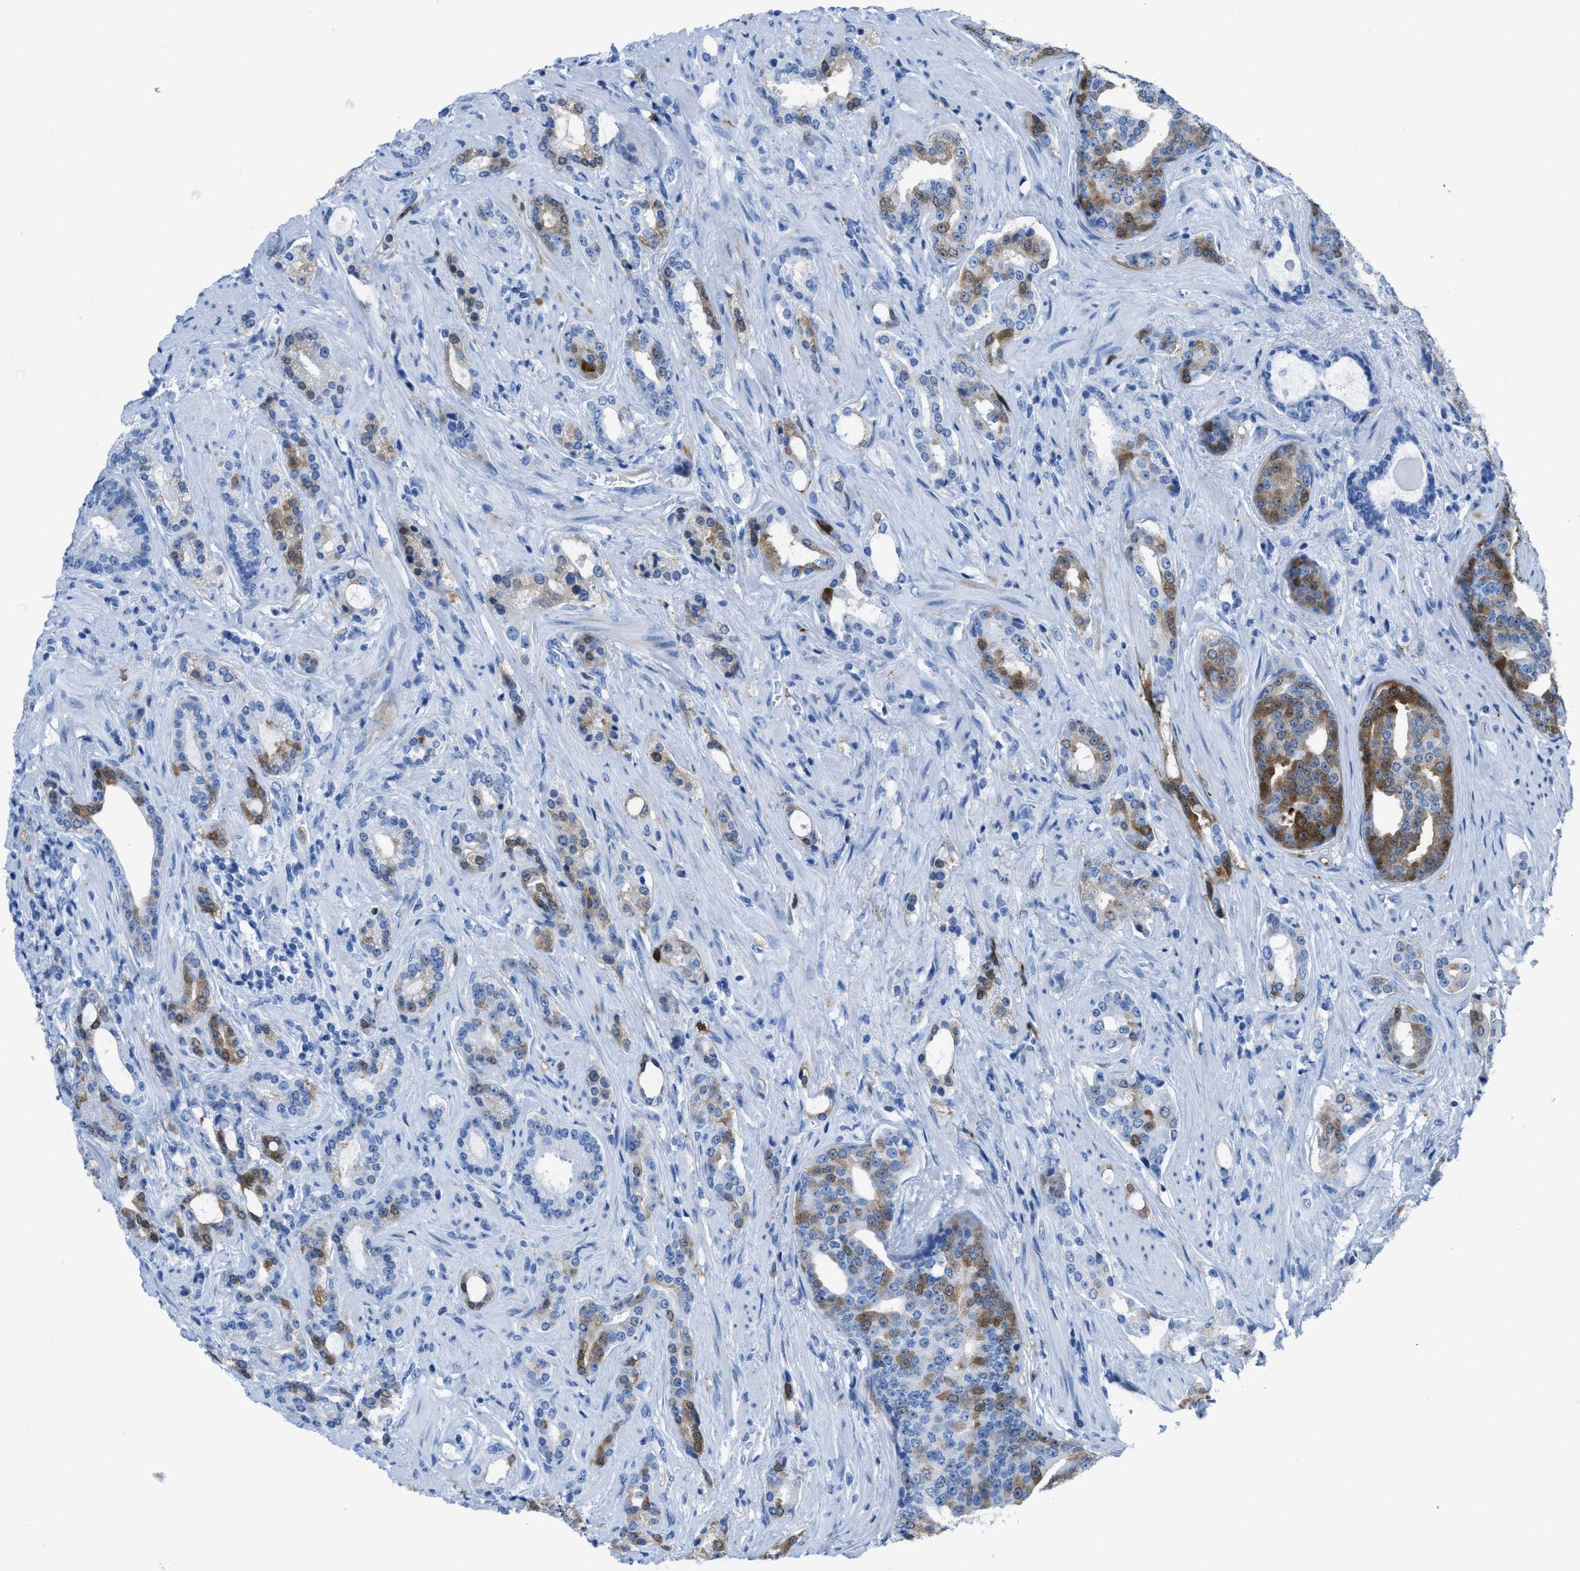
{"staining": {"intensity": "moderate", "quantity": "<25%", "location": "cytoplasmic/membranous"}, "tissue": "prostate cancer", "cell_type": "Tumor cells", "image_type": "cancer", "snomed": [{"axis": "morphology", "description": "Adenocarcinoma, High grade"}, {"axis": "topography", "description": "Prostate"}], "caption": "Immunohistochemical staining of human prostate cancer exhibits moderate cytoplasmic/membranous protein expression in approximately <25% of tumor cells.", "gene": "CDKN2A", "patient": {"sex": "male", "age": 71}}